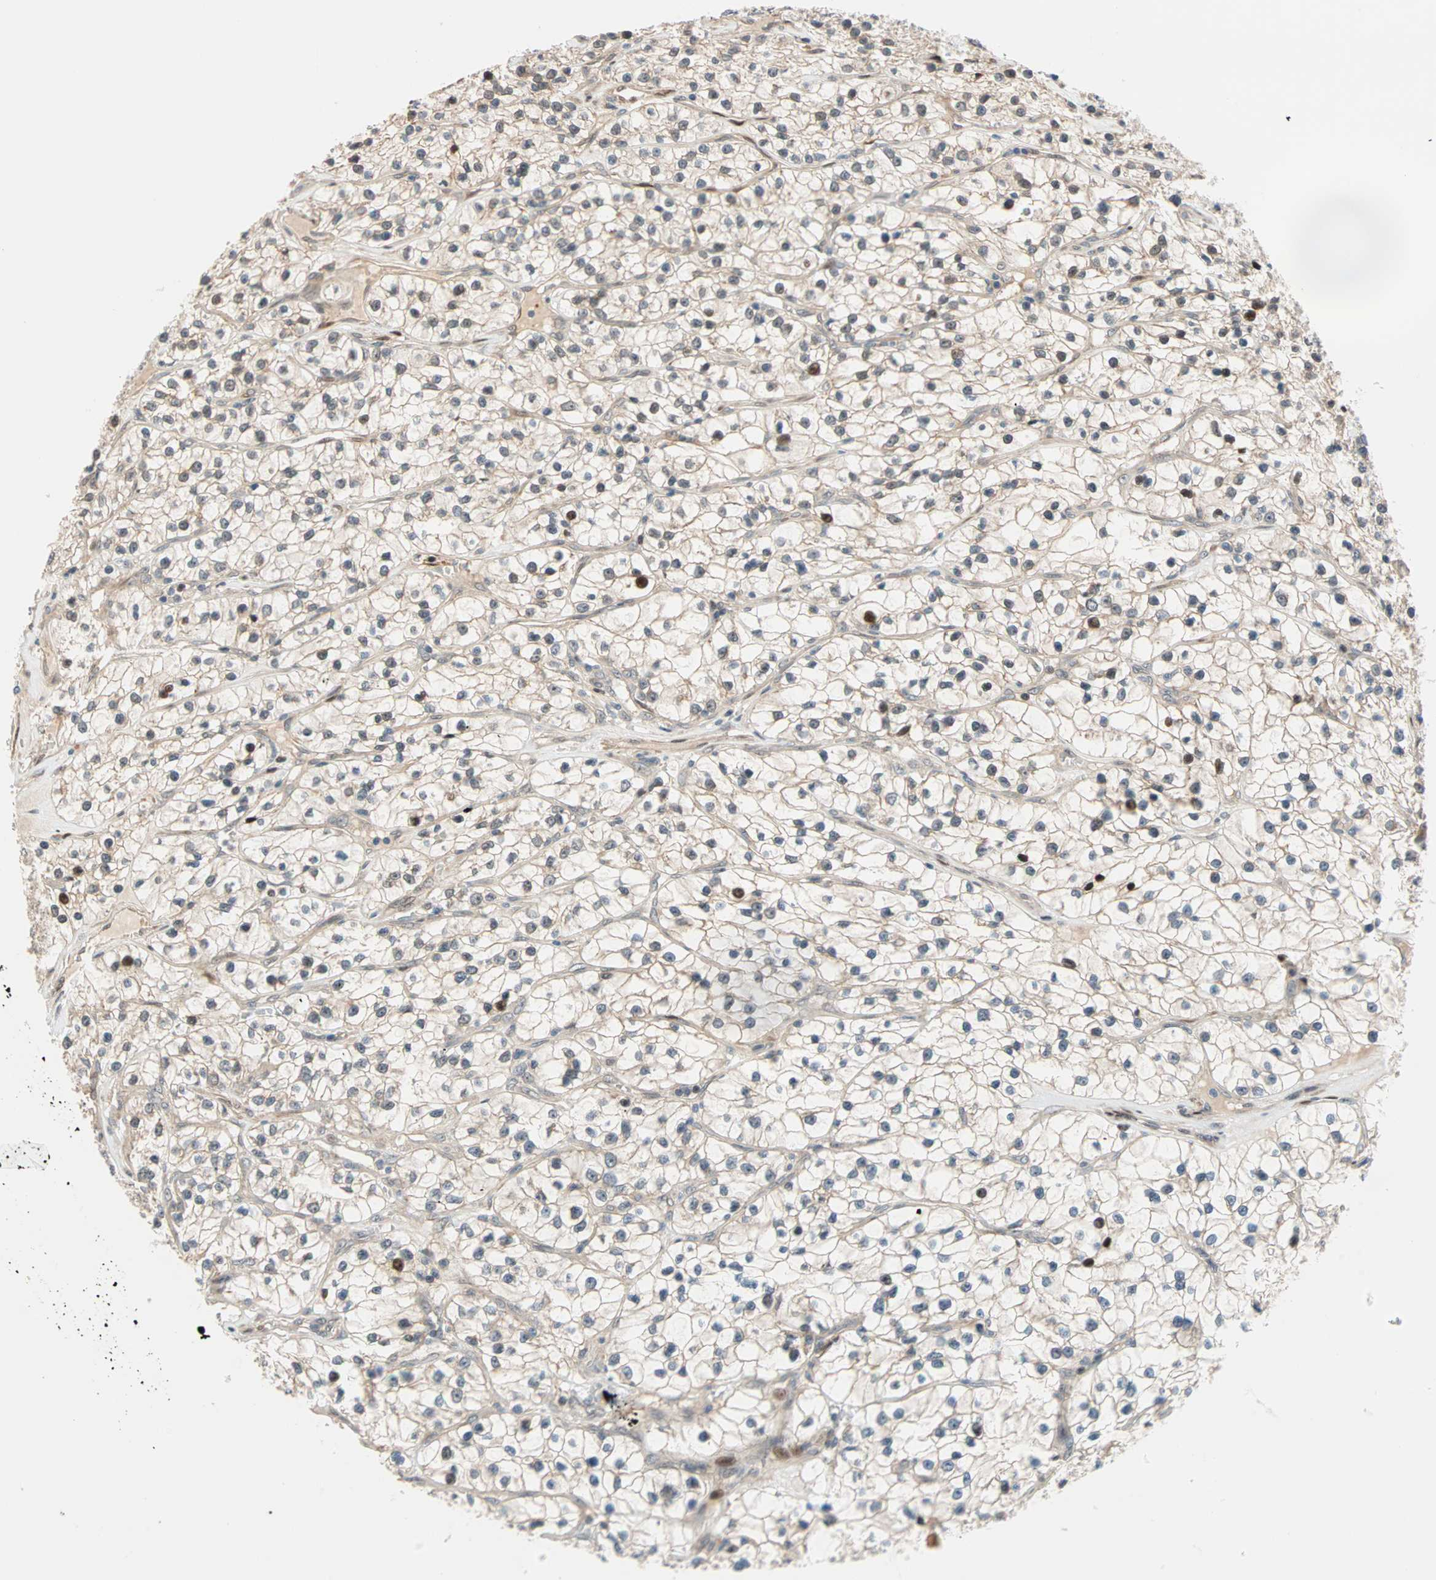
{"staining": {"intensity": "weak", "quantity": "25%-75%", "location": "cytoplasmic/membranous"}, "tissue": "renal cancer", "cell_type": "Tumor cells", "image_type": "cancer", "snomed": [{"axis": "morphology", "description": "Adenocarcinoma, NOS"}, {"axis": "topography", "description": "Kidney"}], "caption": "The immunohistochemical stain highlights weak cytoplasmic/membranous expression in tumor cells of renal cancer tissue.", "gene": "HECW1", "patient": {"sex": "female", "age": 57}}